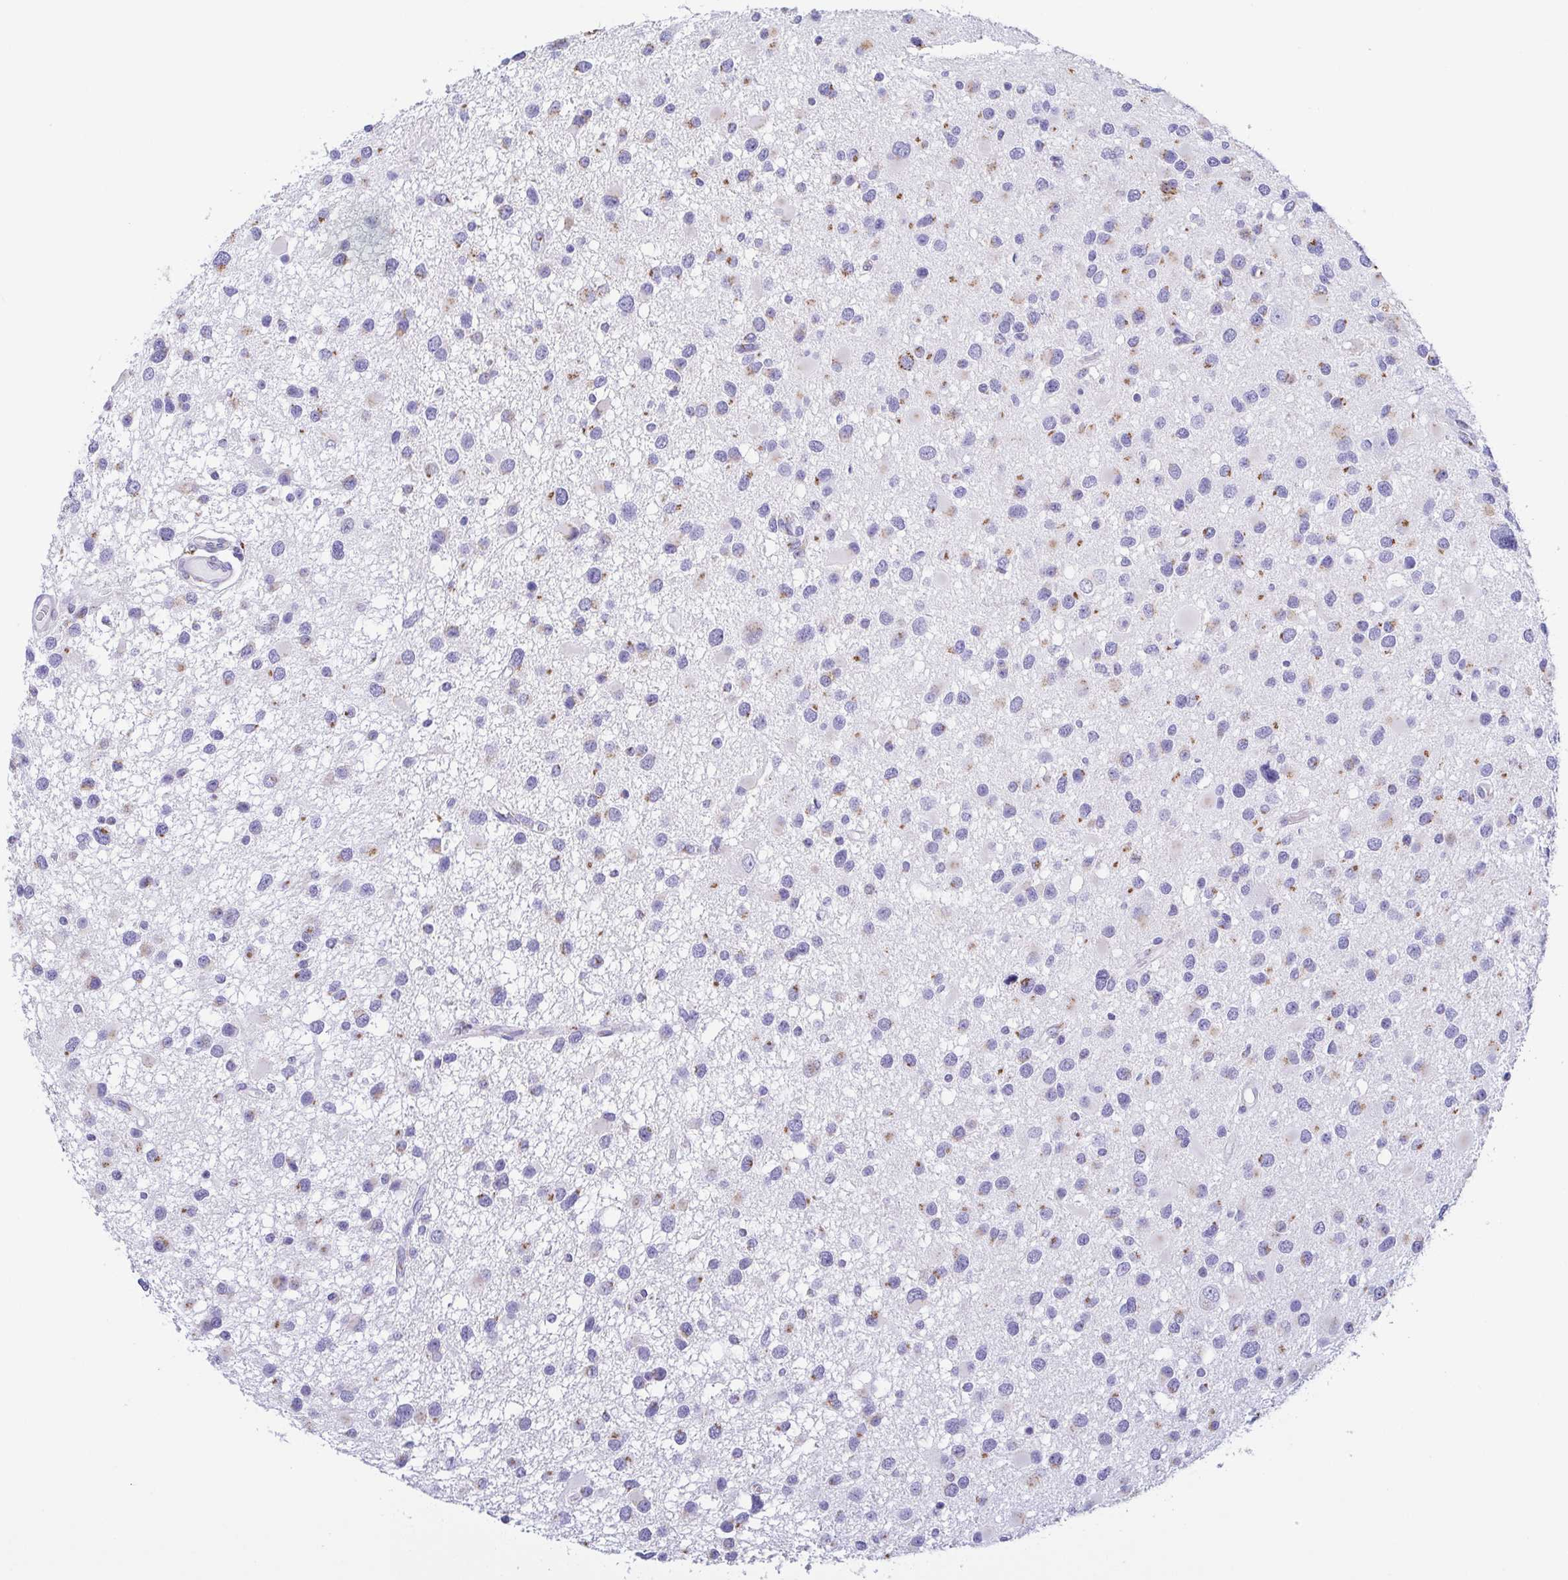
{"staining": {"intensity": "moderate", "quantity": "25%-75%", "location": "cytoplasmic/membranous"}, "tissue": "glioma", "cell_type": "Tumor cells", "image_type": "cancer", "snomed": [{"axis": "morphology", "description": "Glioma, malignant, Low grade"}, {"axis": "topography", "description": "Brain"}], "caption": "Brown immunohistochemical staining in malignant glioma (low-grade) exhibits moderate cytoplasmic/membranous positivity in approximately 25%-75% of tumor cells.", "gene": "SULT1B1", "patient": {"sex": "female", "age": 32}}